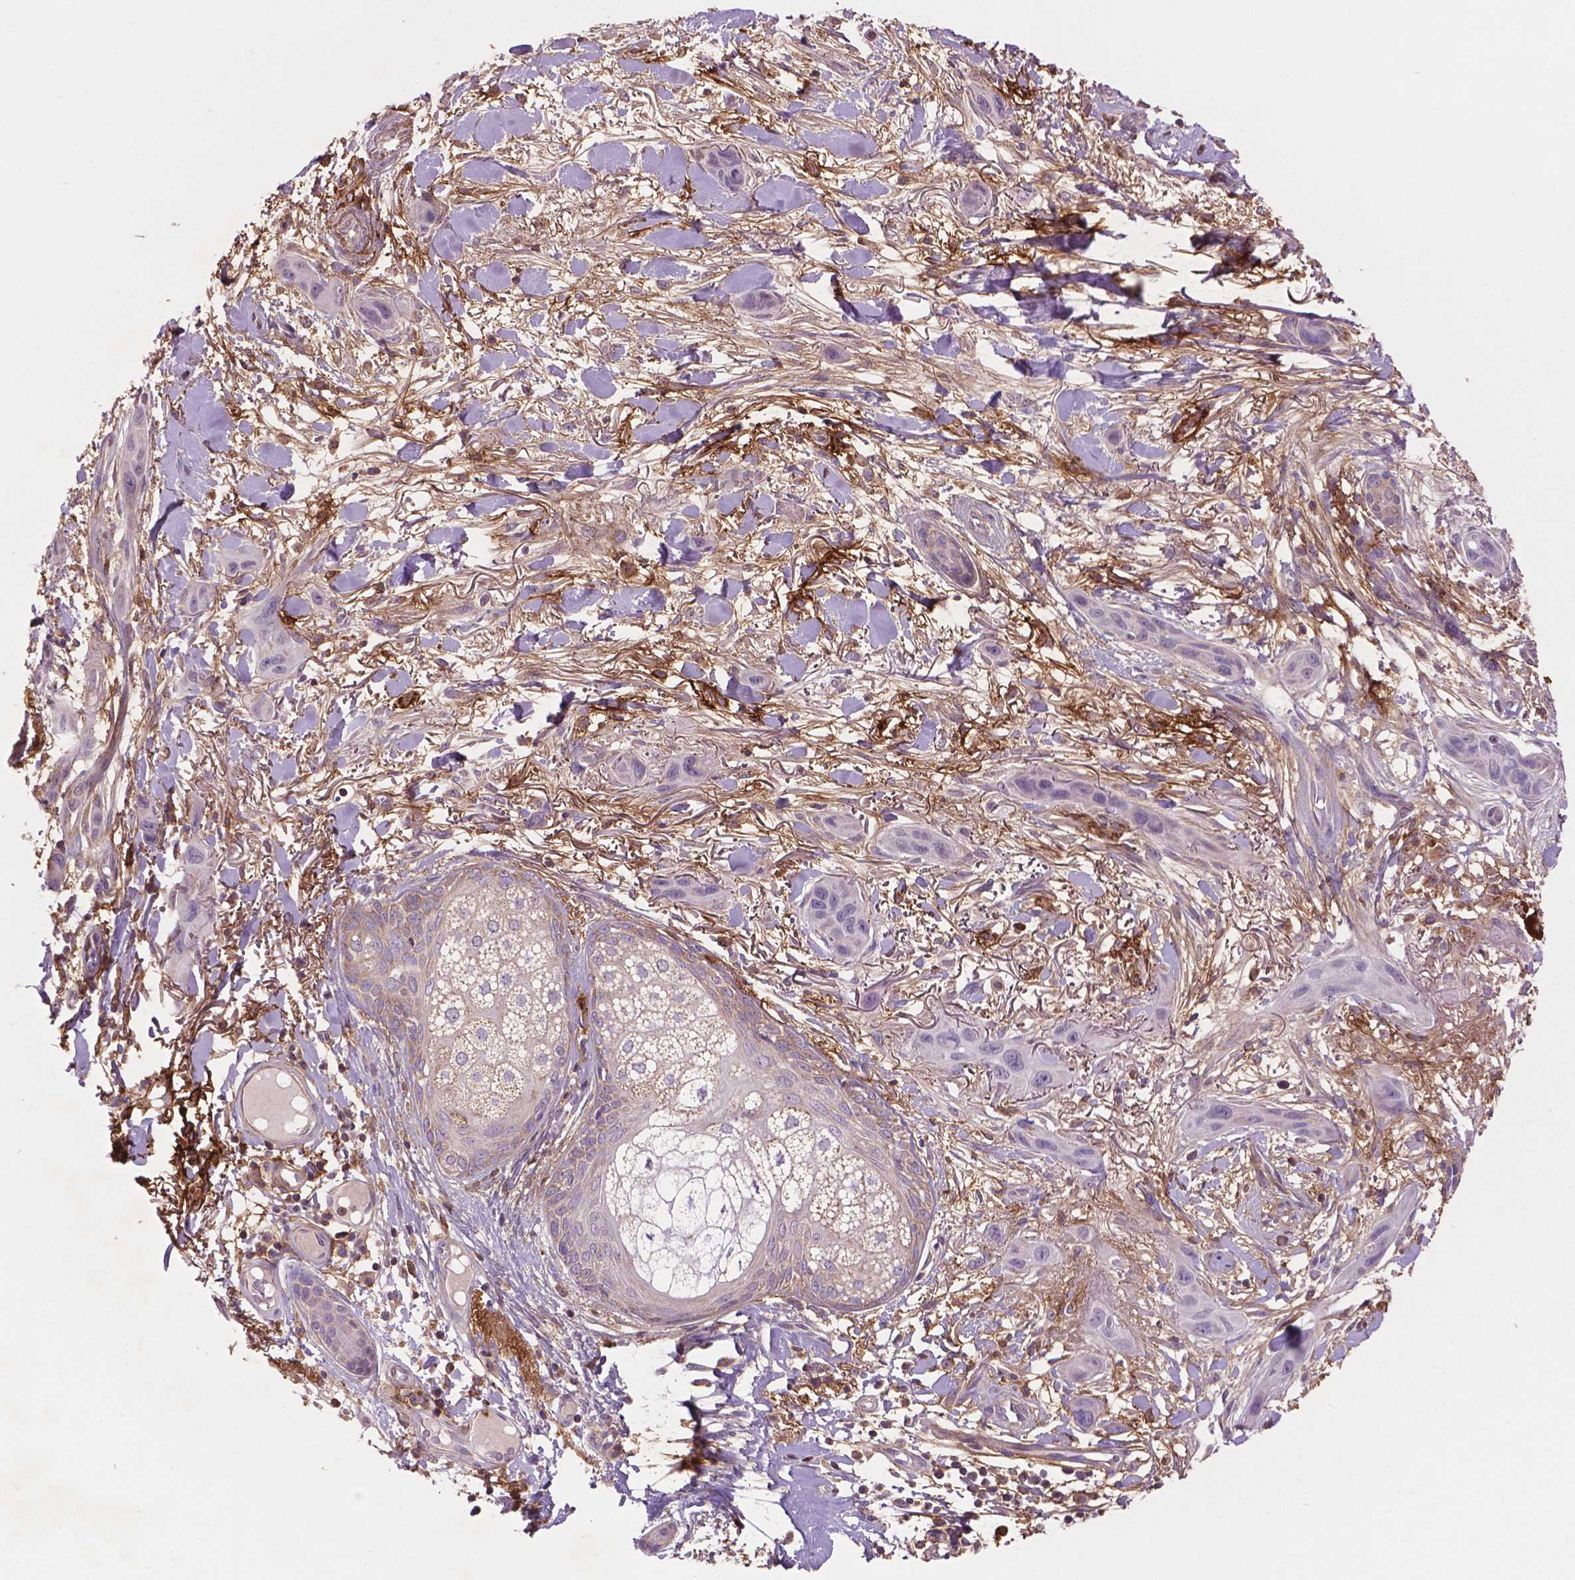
{"staining": {"intensity": "negative", "quantity": "none", "location": "none"}, "tissue": "skin cancer", "cell_type": "Tumor cells", "image_type": "cancer", "snomed": [{"axis": "morphology", "description": "Squamous cell carcinoma, NOS"}, {"axis": "topography", "description": "Skin"}], "caption": "This is an IHC photomicrograph of human skin squamous cell carcinoma. There is no expression in tumor cells.", "gene": "LRRC3C", "patient": {"sex": "male", "age": 79}}